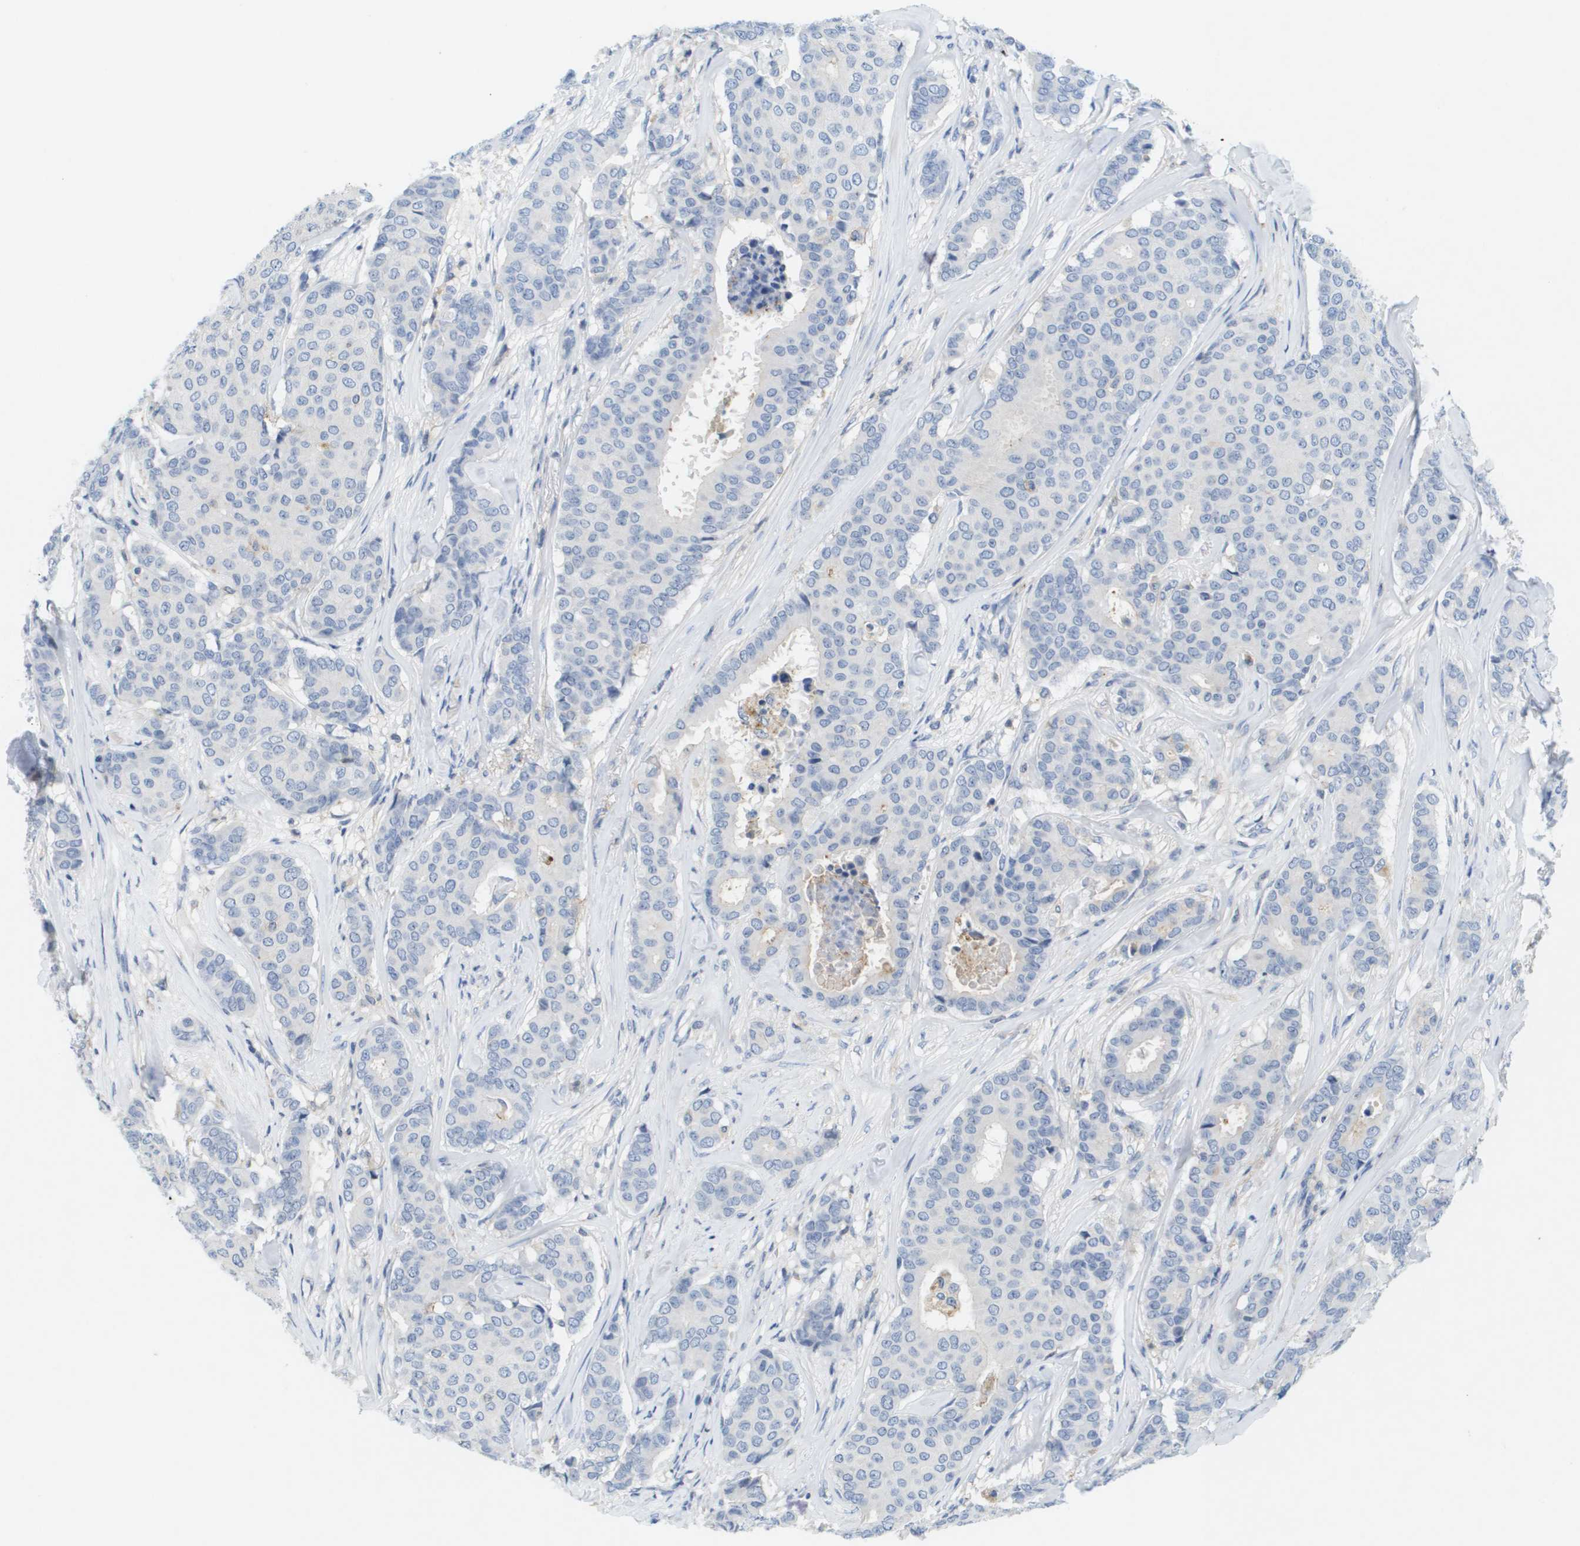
{"staining": {"intensity": "negative", "quantity": "none", "location": "none"}, "tissue": "breast cancer", "cell_type": "Tumor cells", "image_type": "cancer", "snomed": [{"axis": "morphology", "description": "Duct carcinoma"}, {"axis": "topography", "description": "Breast"}], "caption": "This is a image of IHC staining of invasive ductal carcinoma (breast), which shows no positivity in tumor cells. (DAB immunohistochemistry (IHC) with hematoxylin counter stain).", "gene": "LIPG", "patient": {"sex": "female", "age": 75}}